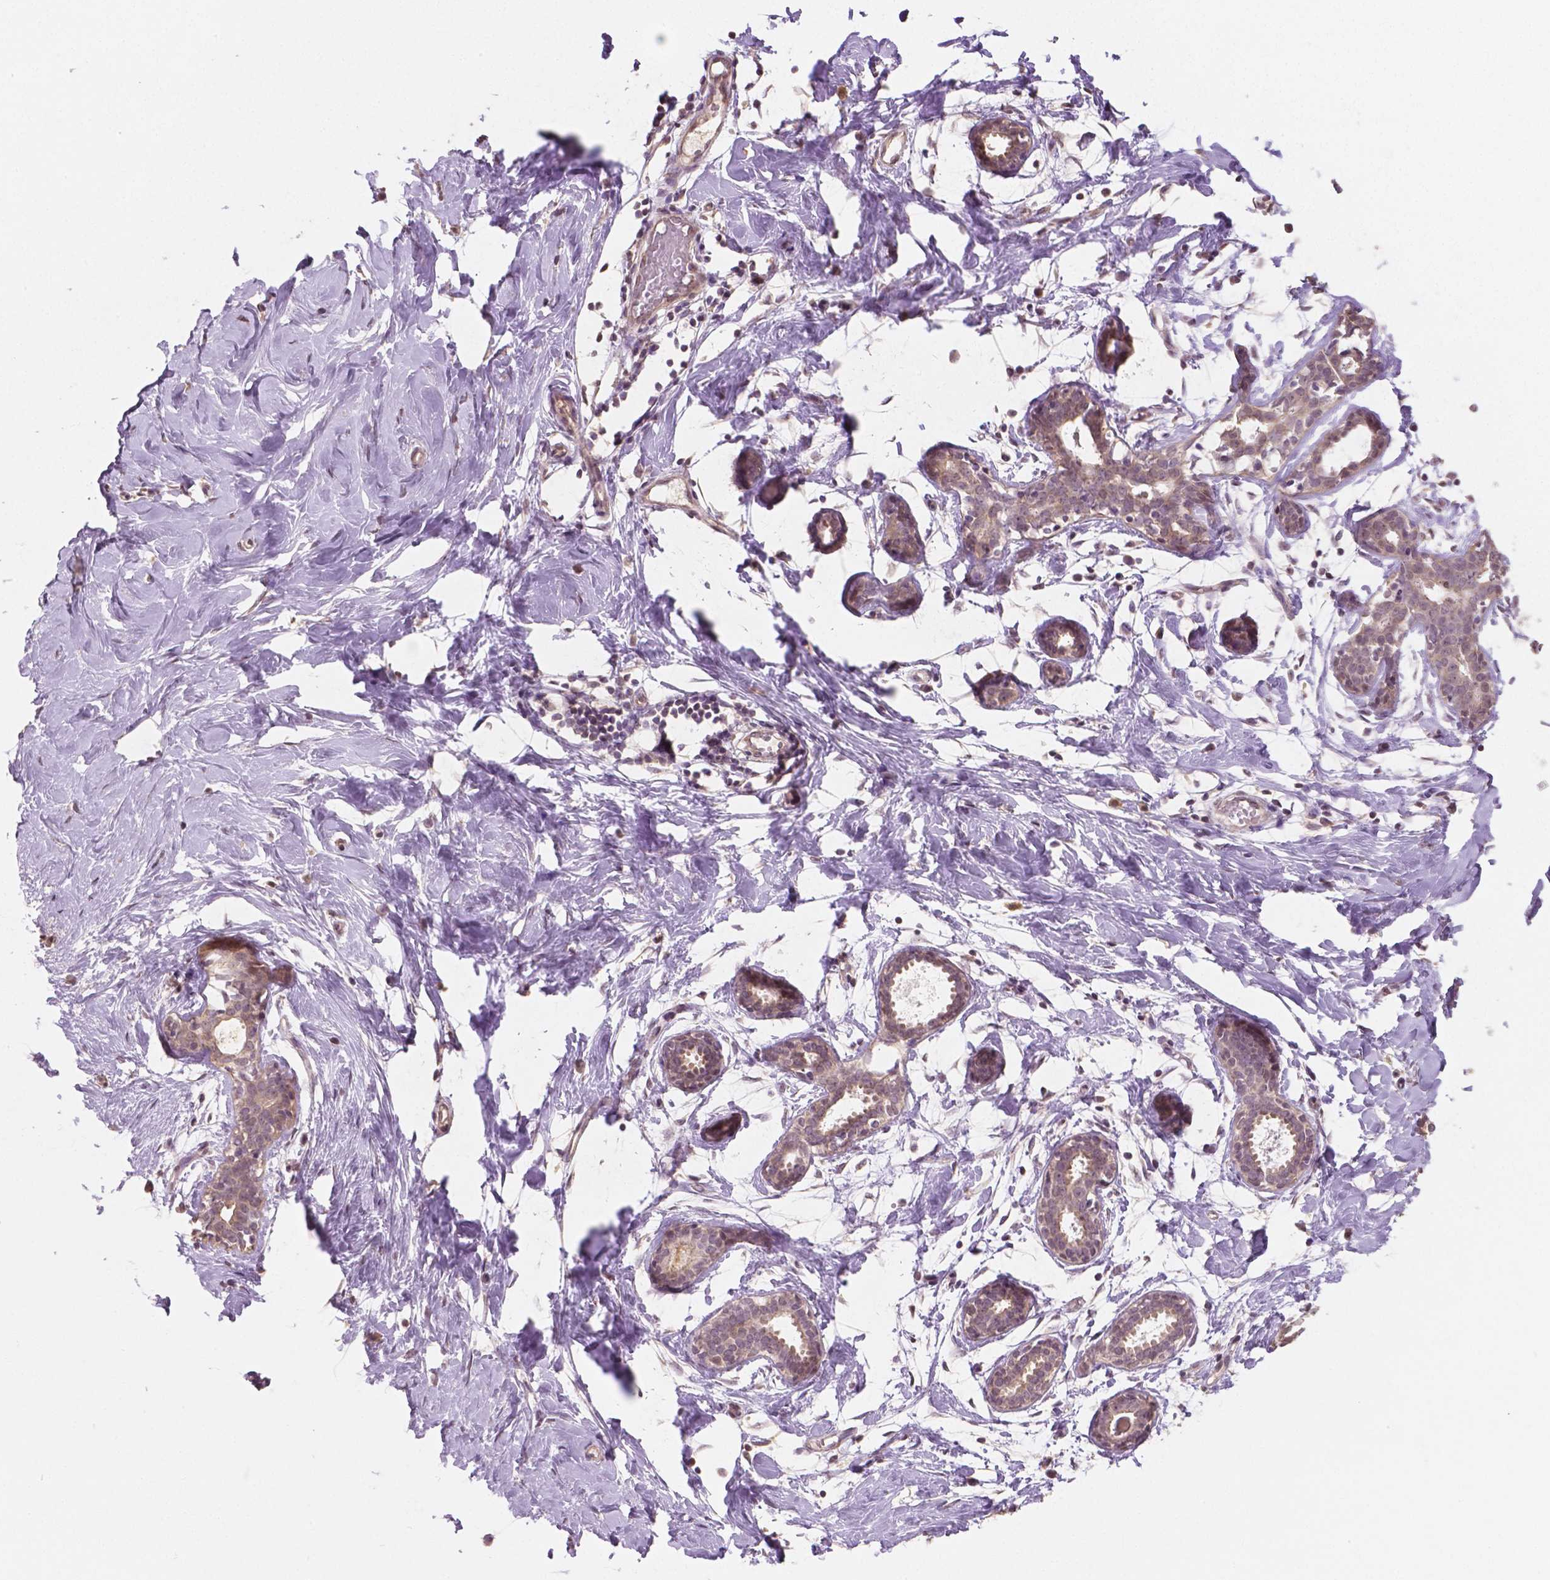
{"staining": {"intensity": "moderate", "quantity": "<25%", "location": "cytoplasmic/membranous"}, "tissue": "breast", "cell_type": "Adipocytes", "image_type": "normal", "snomed": [{"axis": "morphology", "description": "Normal tissue, NOS"}, {"axis": "topography", "description": "Breast"}], "caption": "Immunohistochemistry photomicrograph of benign breast: human breast stained using immunohistochemistry displays low levels of moderate protein expression localized specifically in the cytoplasmic/membranous of adipocytes, appearing as a cytoplasmic/membranous brown color.", "gene": "CLBA1", "patient": {"sex": "female", "age": 27}}